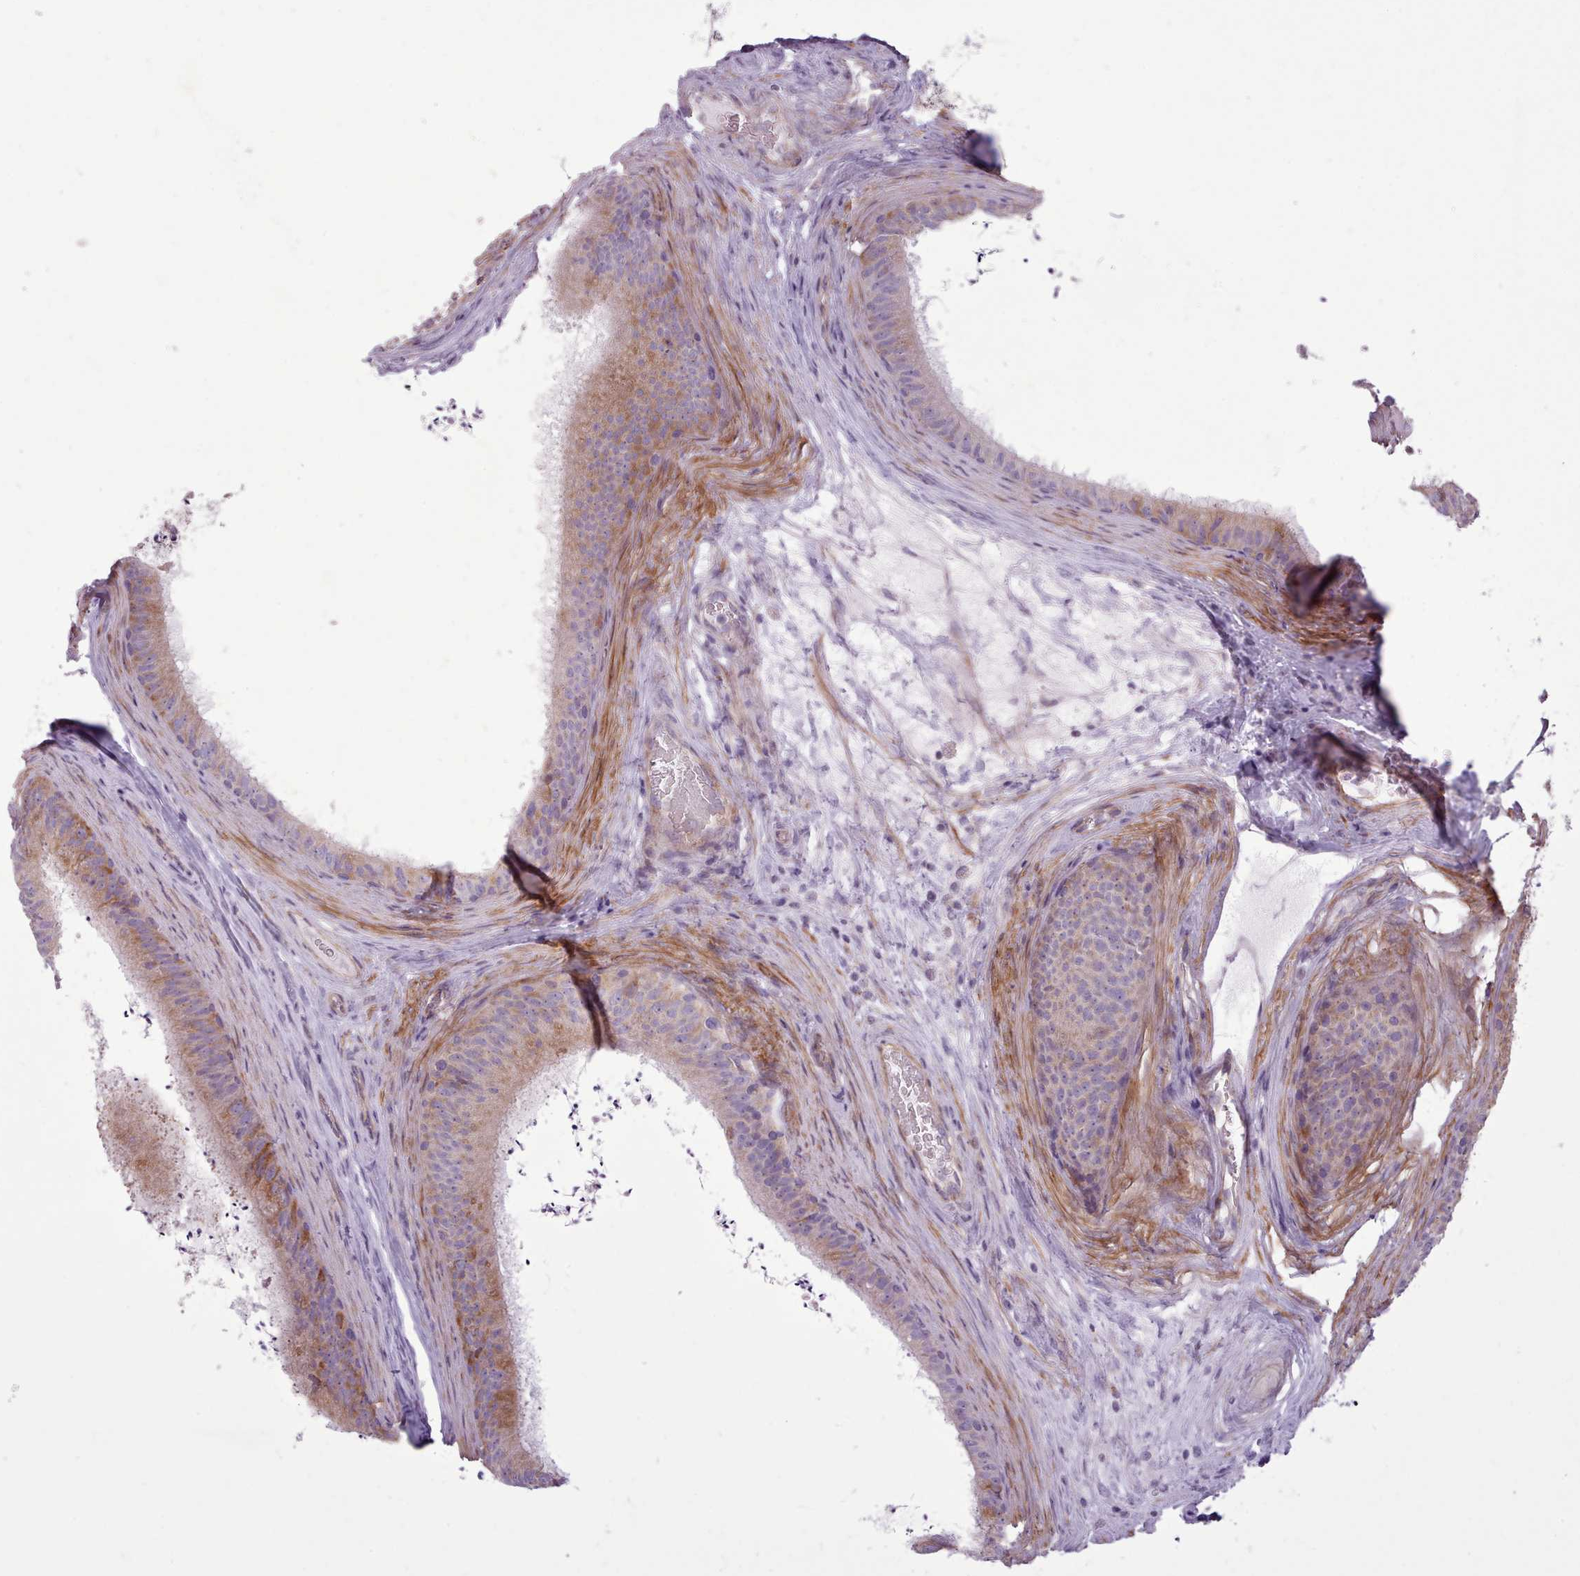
{"staining": {"intensity": "moderate", "quantity": ">75%", "location": "cytoplasmic/membranous"}, "tissue": "epididymis", "cell_type": "Glandular cells", "image_type": "normal", "snomed": [{"axis": "morphology", "description": "Normal tissue, NOS"}, {"axis": "topography", "description": "Testis"}, {"axis": "topography", "description": "Epididymis"}], "caption": "Epididymis stained with immunohistochemistry (IHC) shows moderate cytoplasmic/membranous staining in approximately >75% of glandular cells. The protein is shown in brown color, while the nuclei are stained blue.", "gene": "AVL9", "patient": {"sex": "male", "age": 41}}